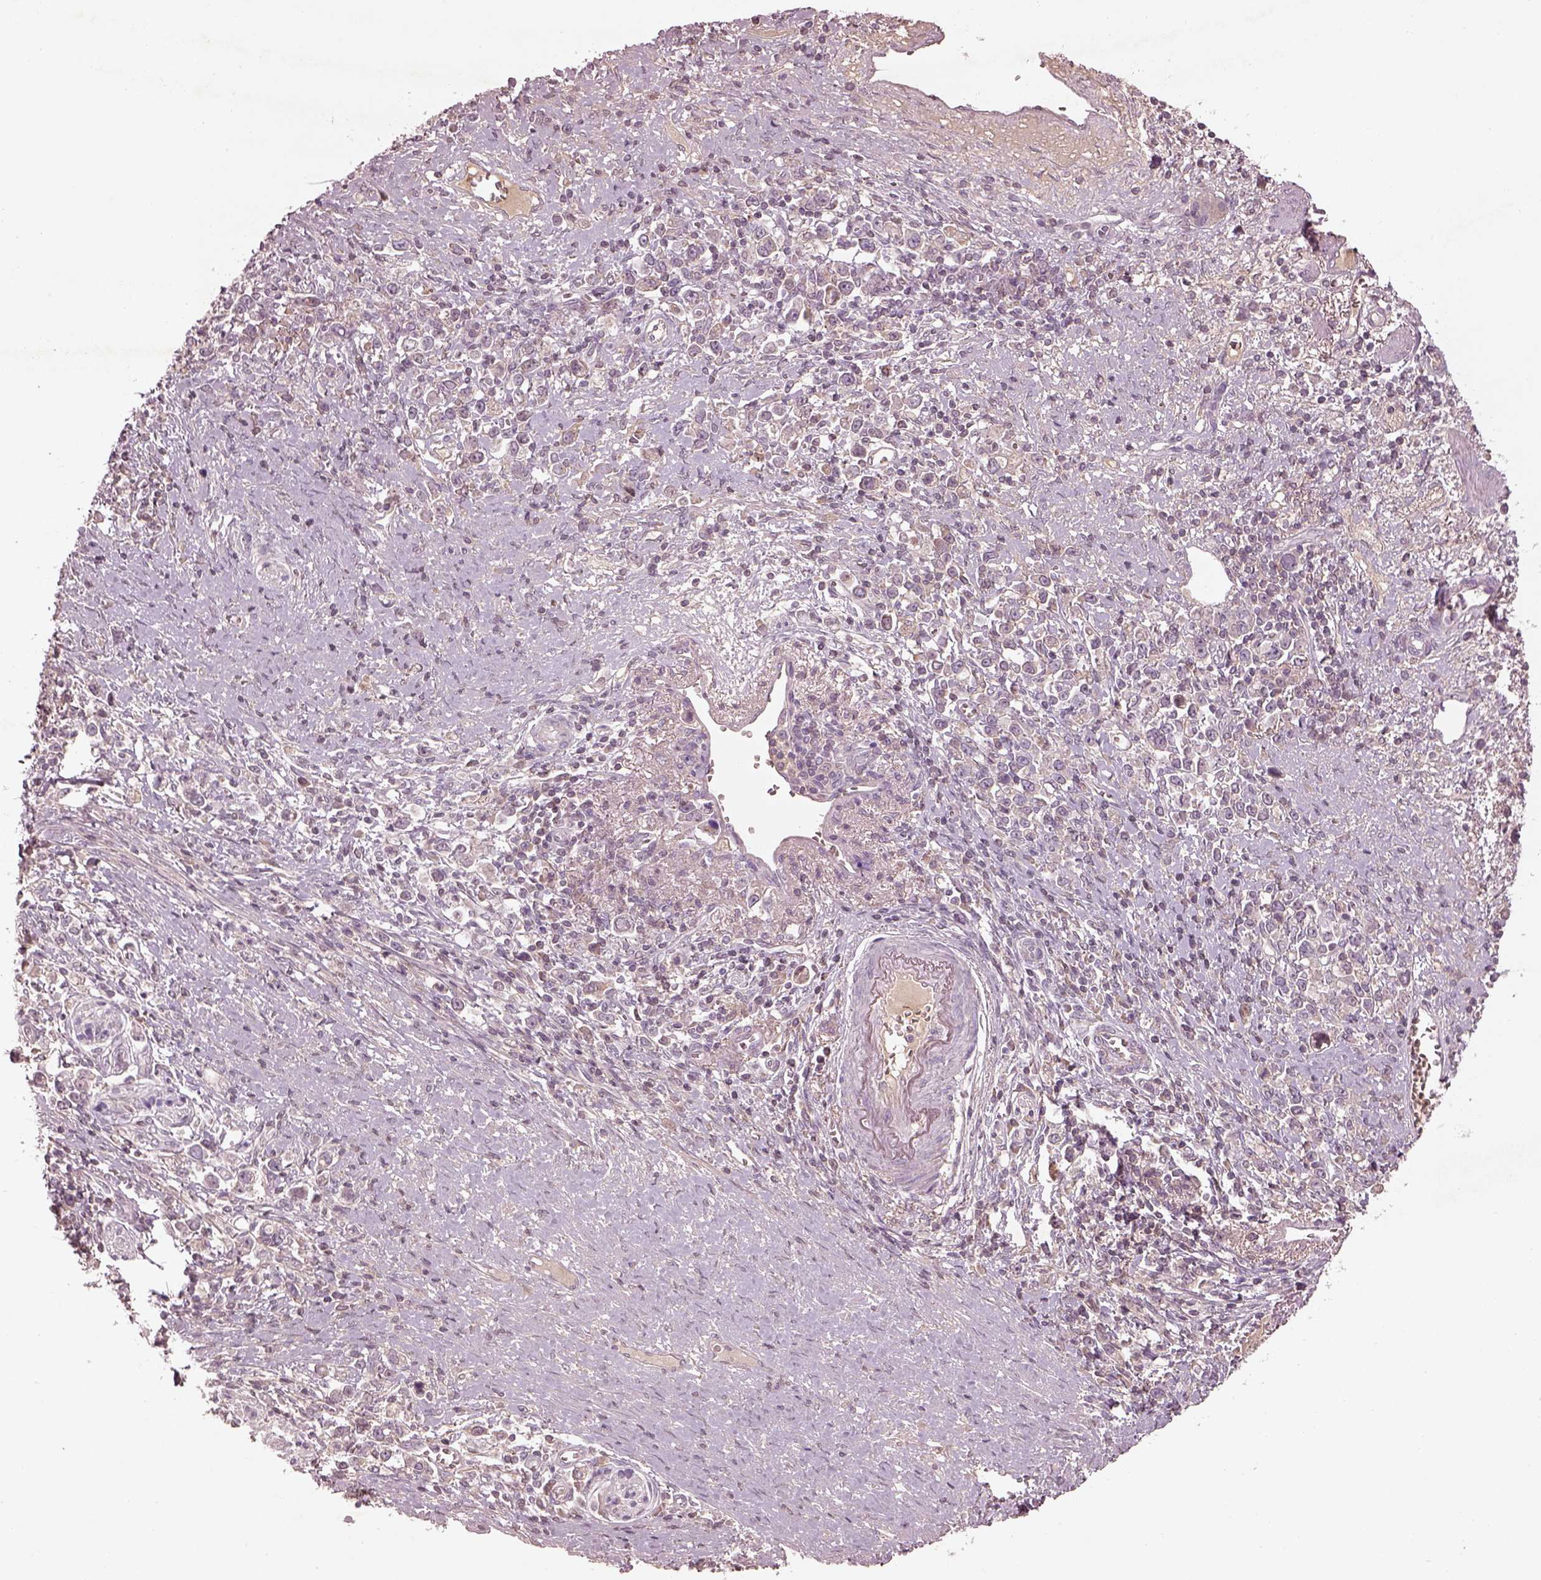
{"staining": {"intensity": "weak", "quantity": "<25%", "location": "cytoplasmic/membranous"}, "tissue": "stomach cancer", "cell_type": "Tumor cells", "image_type": "cancer", "snomed": [{"axis": "morphology", "description": "Adenocarcinoma, NOS"}, {"axis": "topography", "description": "Stomach"}], "caption": "Tumor cells are negative for protein expression in human stomach cancer.", "gene": "TLX3", "patient": {"sex": "male", "age": 63}}